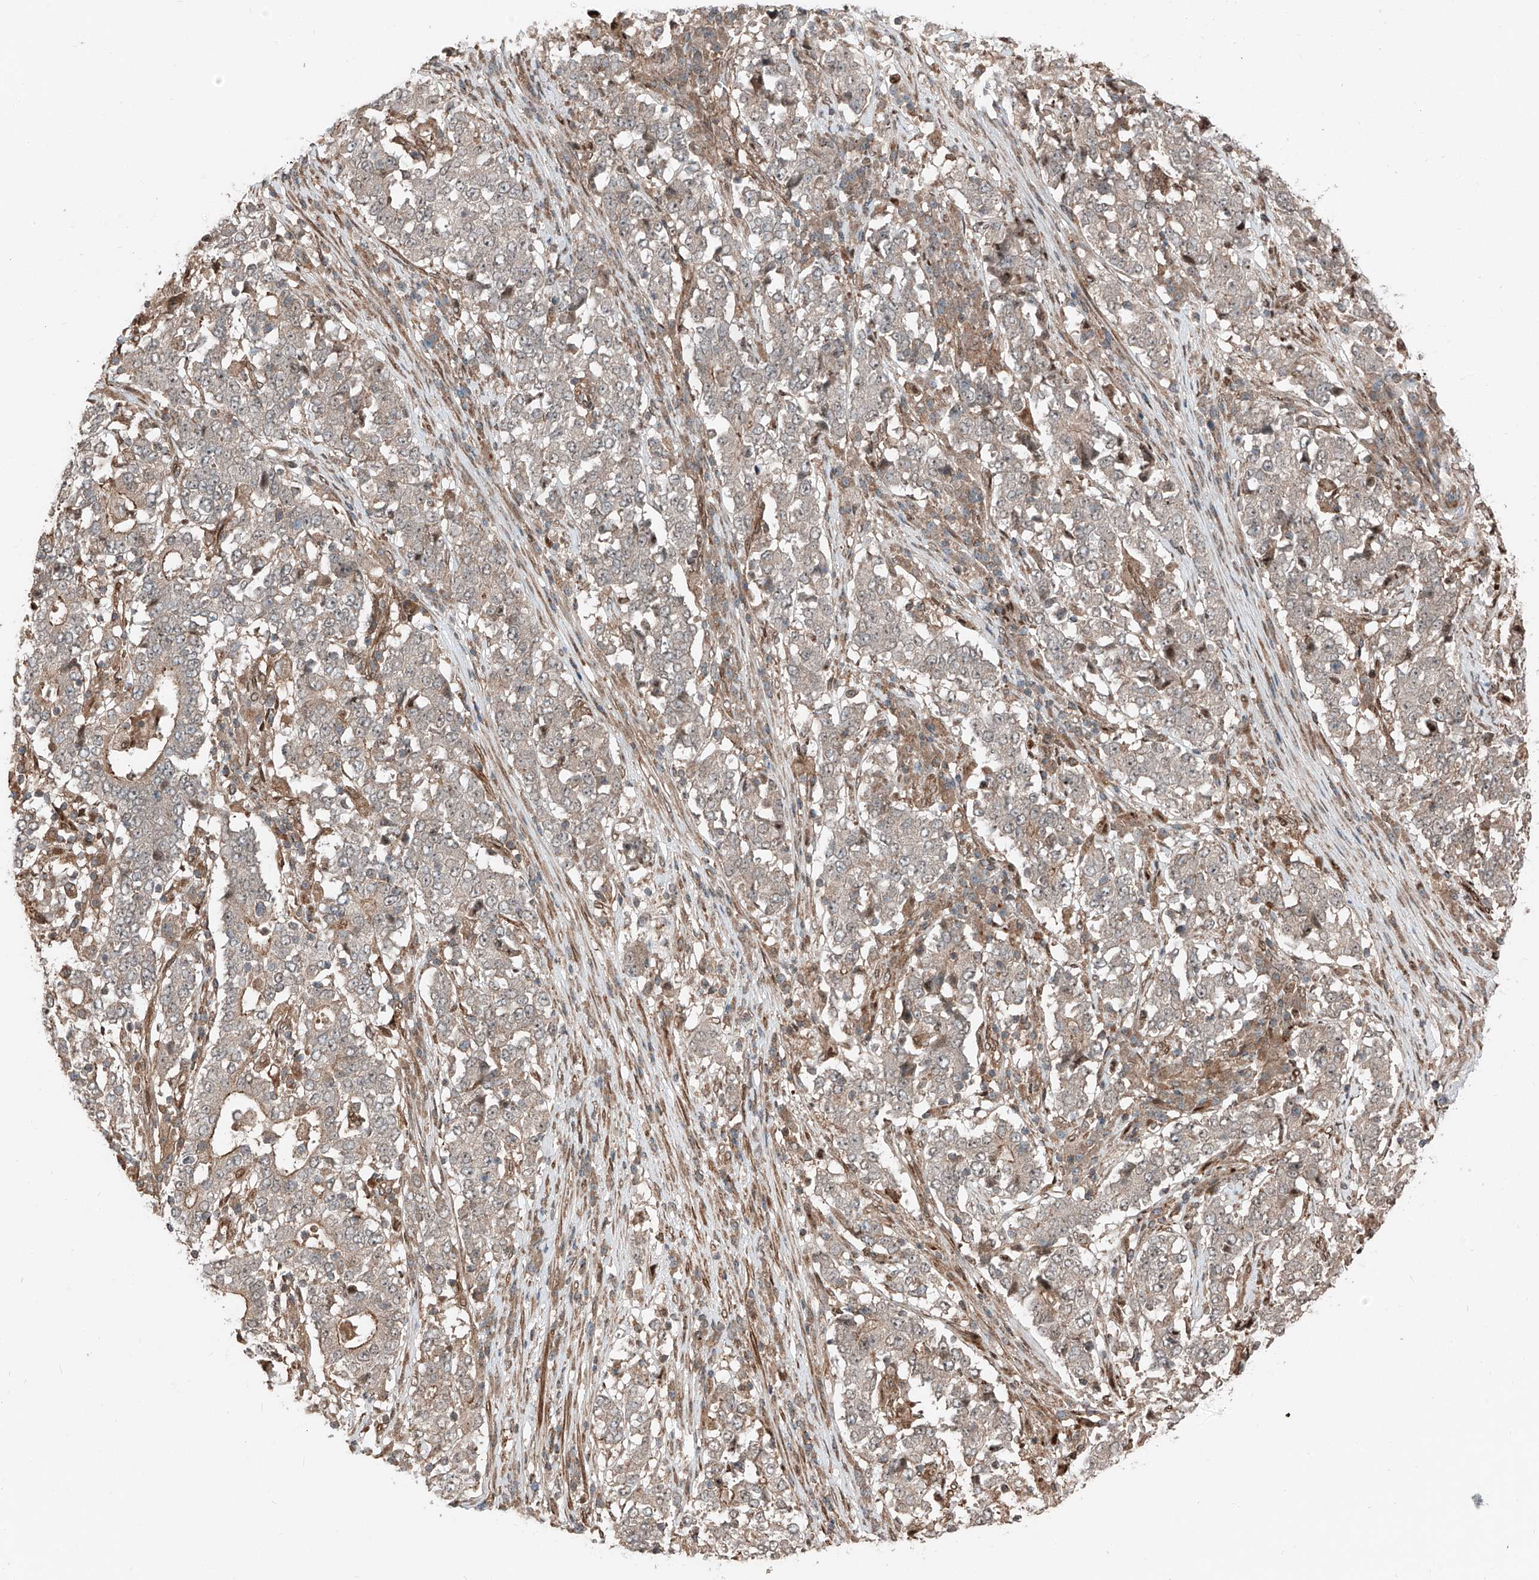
{"staining": {"intensity": "weak", "quantity": "25%-75%", "location": "cytoplasmic/membranous"}, "tissue": "stomach cancer", "cell_type": "Tumor cells", "image_type": "cancer", "snomed": [{"axis": "morphology", "description": "Adenocarcinoma, NOS"}, {"axis": "topography", "description": "Stomach"}], "caption": "Immunohistochemical staining of adenocarcinoma (stomach) demonstrates low levels of weak cytoplasmic/membranous staining in about 25%-75% of tumor cells.", "gene": "CEP162", "patient": {"sex": "male", "age": 59}}